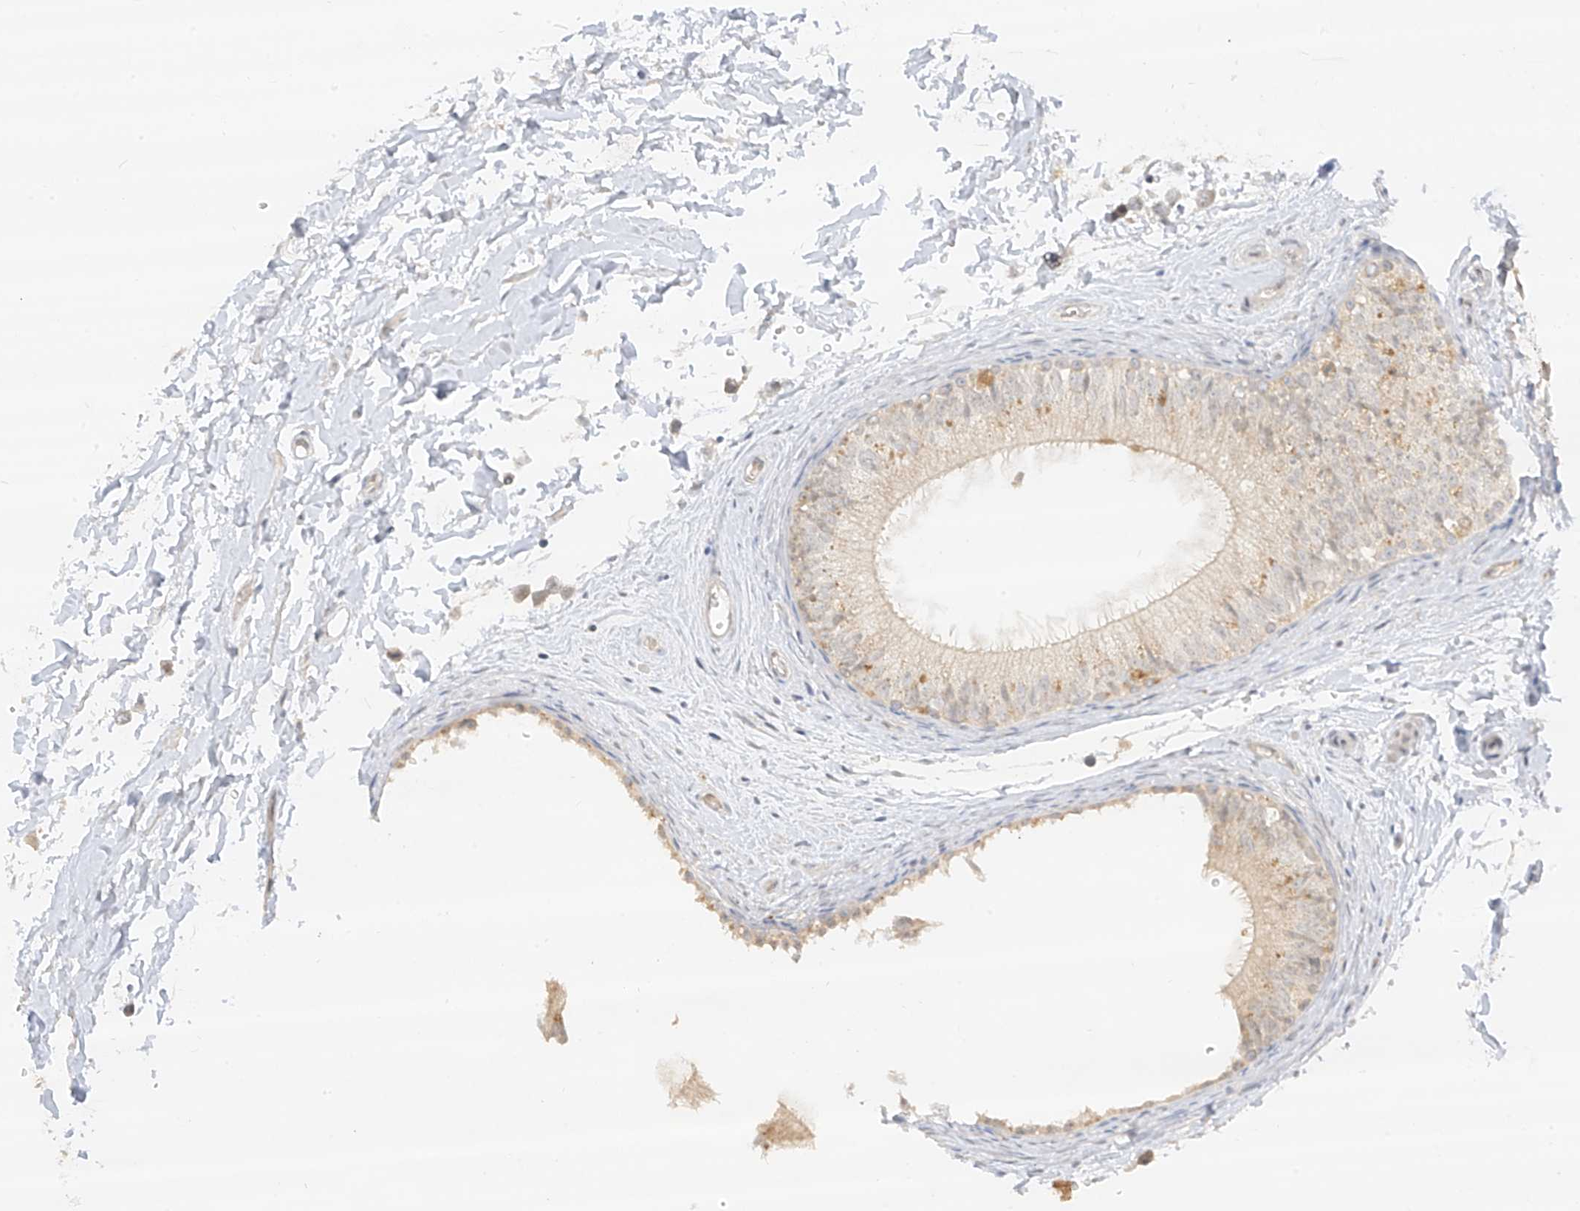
{"staining": {"intensity": "weak", "quantity": "25%-75%", "location": "cytoplasmic/membranous"}, "tissue": "epididymis", "cell_type": "Glandular cells", "image_type": "normal", "snomed": [{"axis": "morphology", "description": "Normal tissue, NOS"}, {"axis": "topography", "description": "Epididymis"}], "caption": "Immunohistochemical staining of benign epididymis reveals low levels of weak cytoplasmic/membranous expression in about 25%-75% of glandular cells. (brown staining indicates protein expression, while blue staining denotes nuclei).", "gene": "LIPT1", "patient": {"sex": "male", "age": 34}}